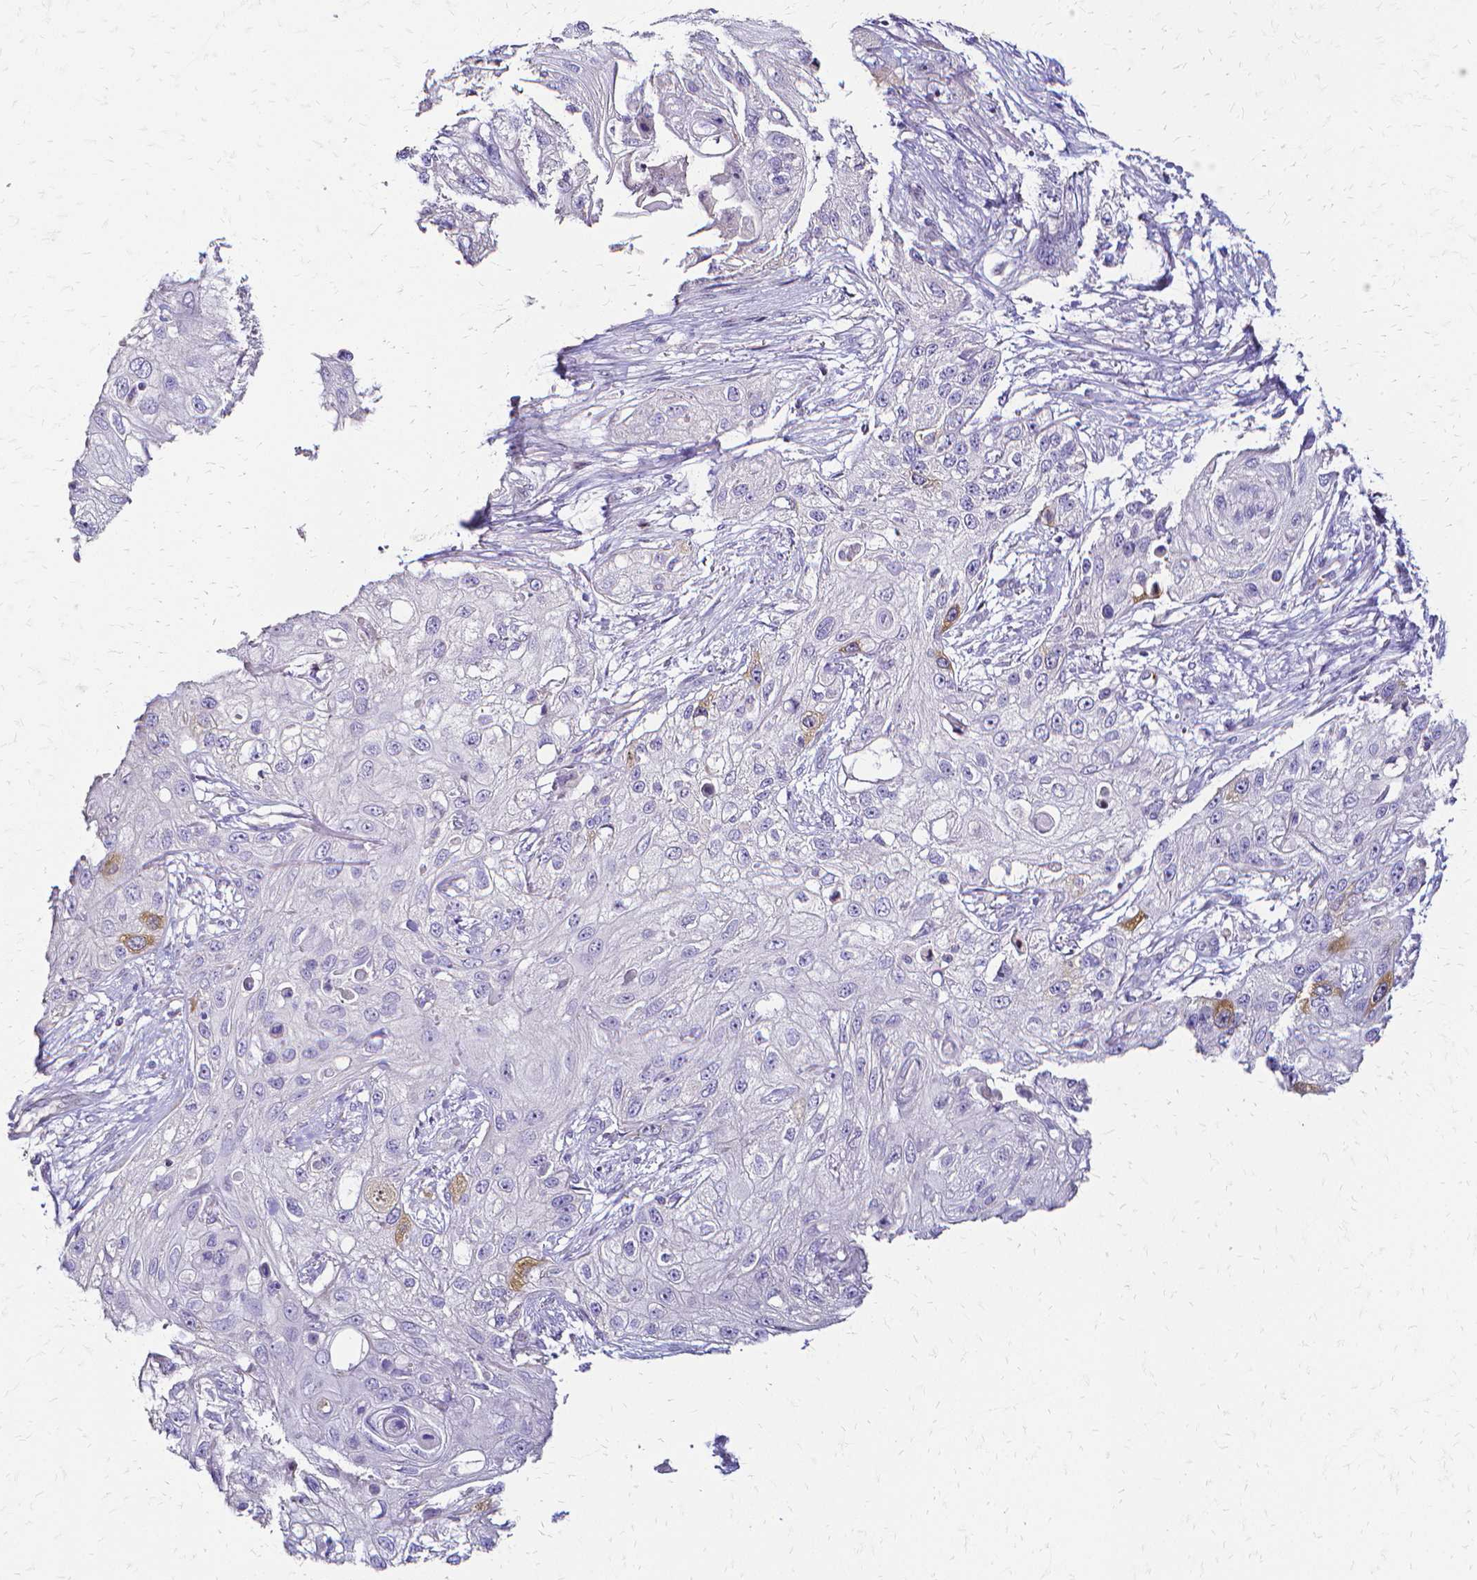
{"staining": {"intensity": "weak", "quantity": "<25%", "location": "cytoplasmic/membranous"}, "tissue": "skin cancer", "cell_type": "Tumor cells", "image_type": "cancer", "snomed": [{"axis": "morphology", "description": "Squamous cell carcinoma, NOS"}, {"axis": "topography", "description": "Skin"}, {"axis": "topography", "description": "Vulva"}], "caption": "Immunohistochemical staining of human skin cancer (squamous cell carcinoma) shows no significant expression in tumor cells.", "gene": "CCNB1", "patient": {"sex": "female", "age": 86}}